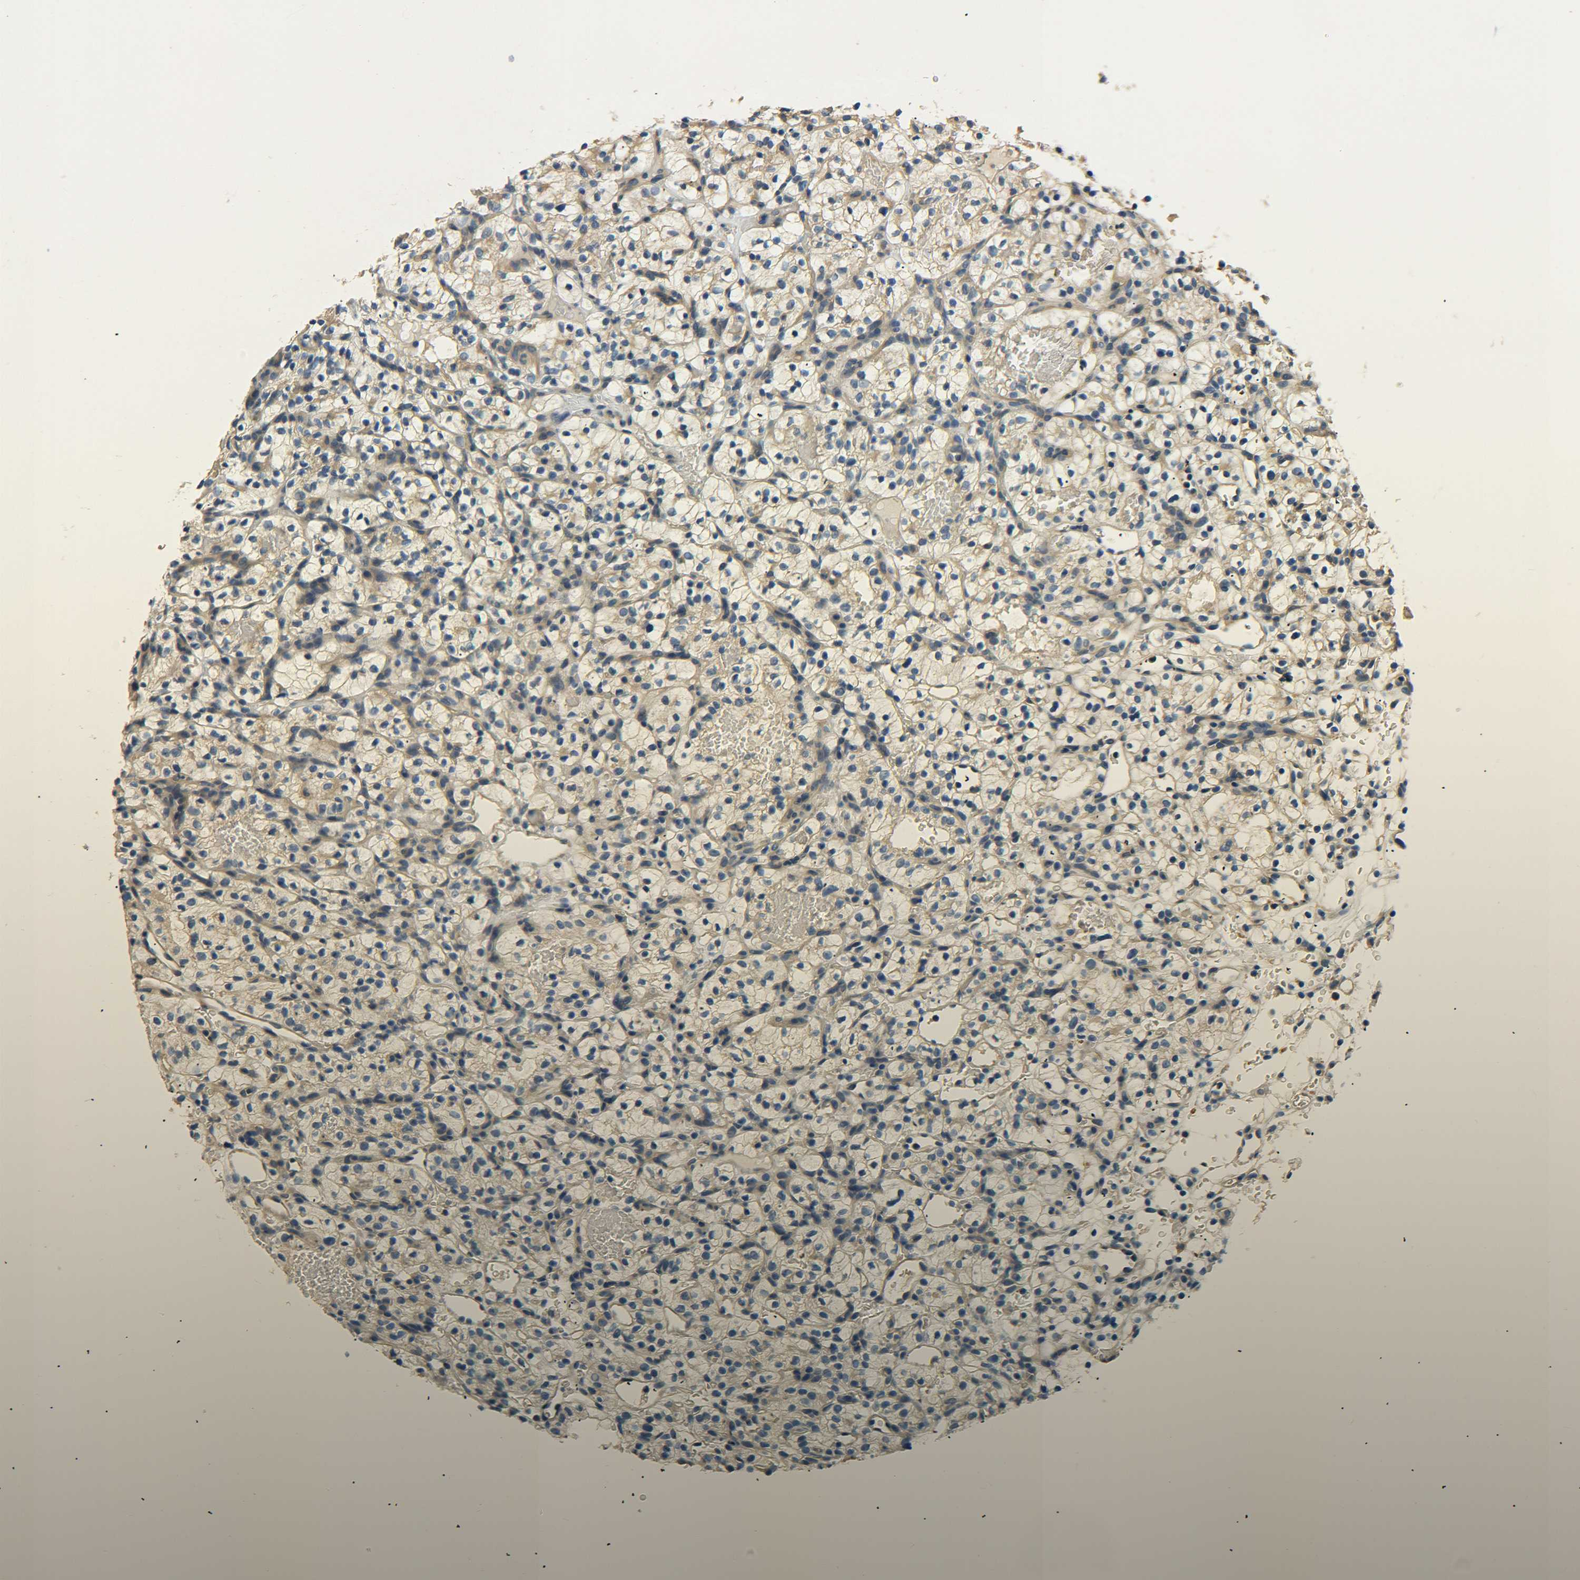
{"staining": {"intensity": "weak", "quantity": ">75%", "location": "cytoplasmic/membranous"}, "tissue": "renal cancer", "cell_type": "Tumor cells", "image_type": "cancer", "snomed": [{"axis": "morphology", "description": "Adenocarcinoma, NOS"}, {"axis": "topography", "description": "Kidney"}], "caption": "There is low levels of weak cytoplasmic/membranous expression in tumor cells of adenocarcinoma (renal), as demonstrated by immunohistochemical staining (brown color).", "gene": "LRCH3", "patient": {"sex": "female", "age": 57}}